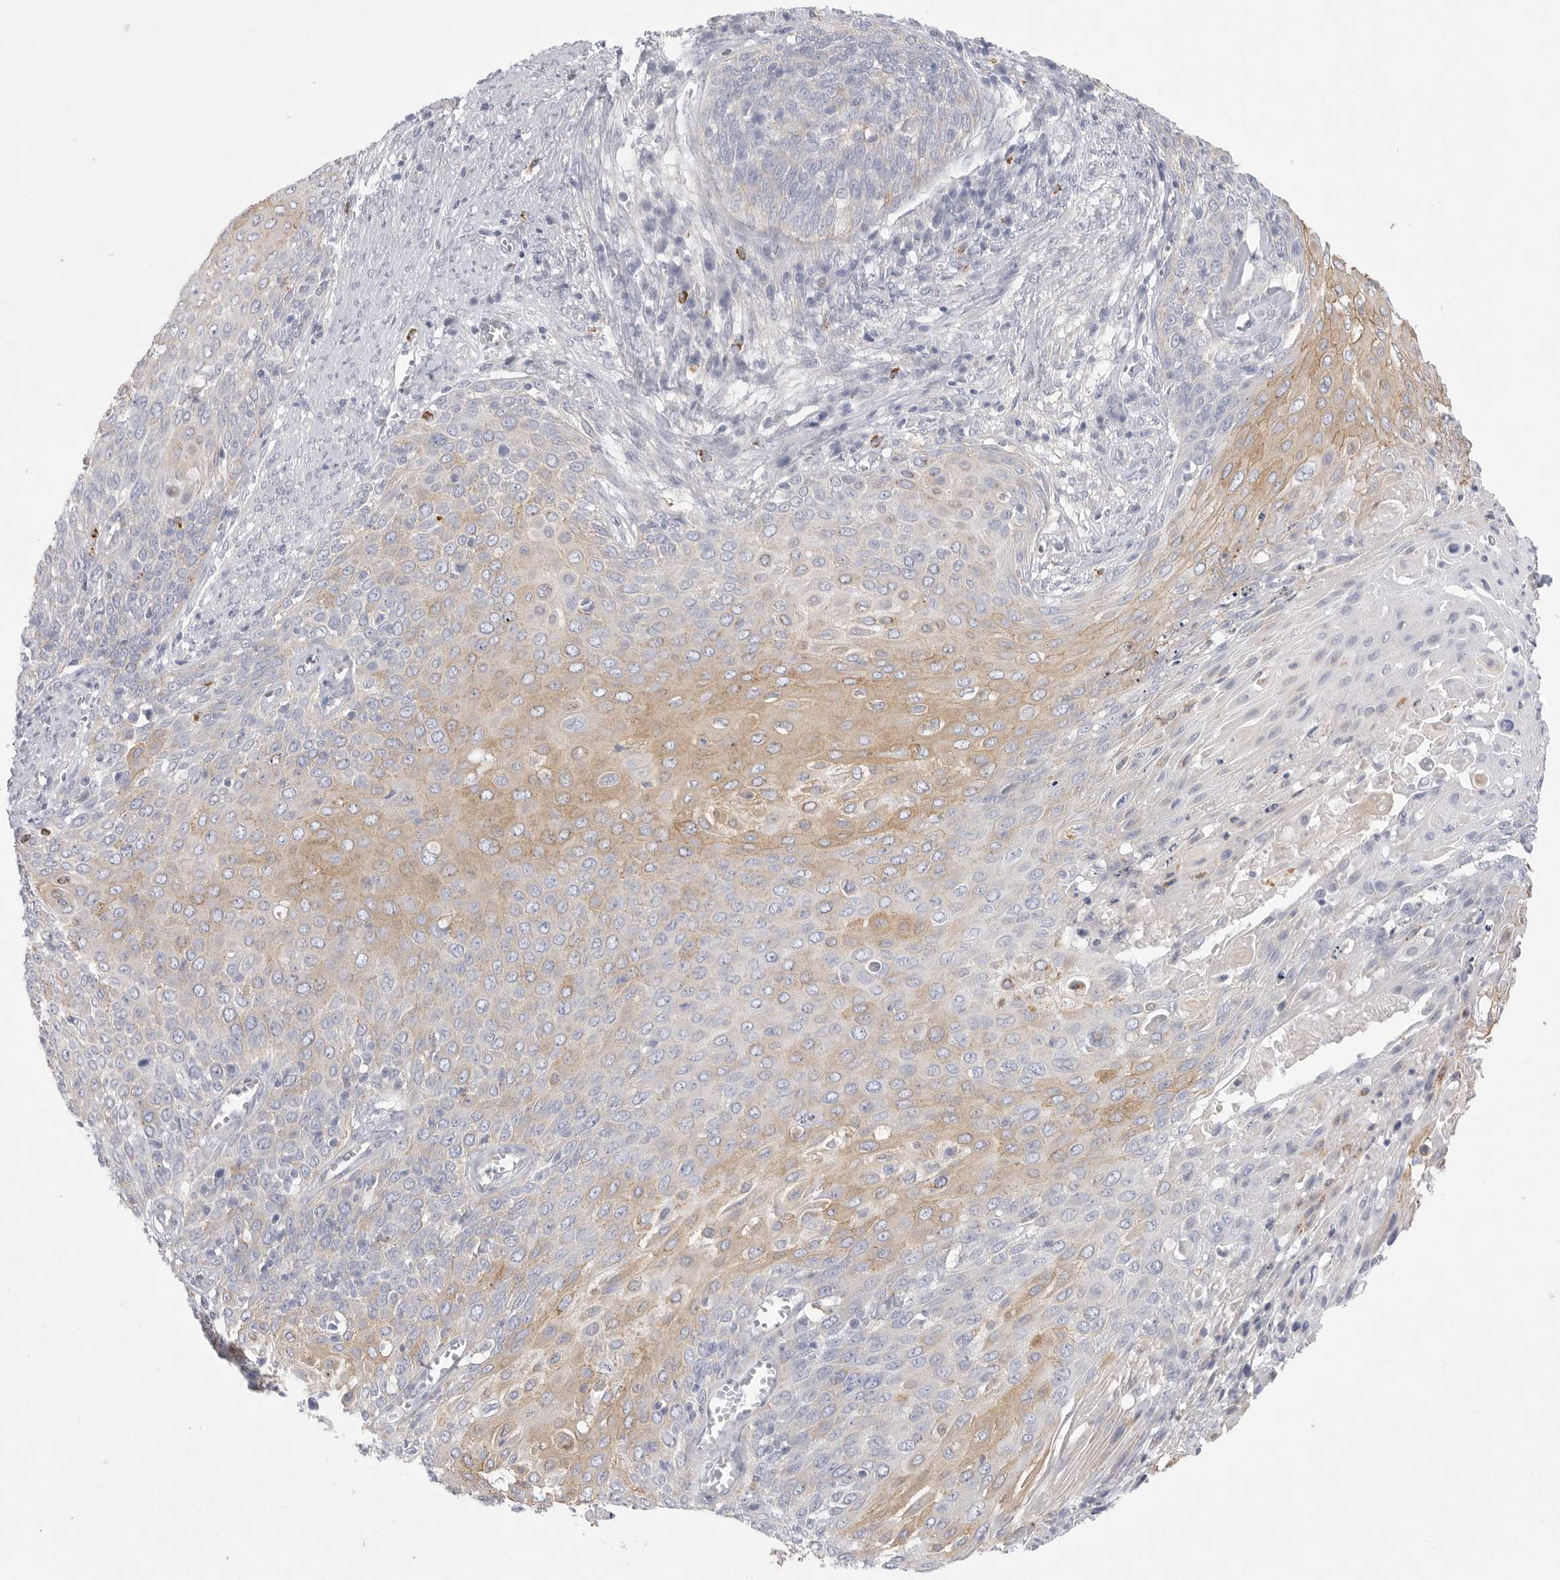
{"staining": {"intensity": "moderate", "quantity": "25%-75%", "location": "cytoplasmic/membranous"}, "tissue": "cervical cancer", "cell_type": "Tumor cells", "image_type": "cancer", "snomed": [{"axis": "morphology", "description": "Squamous cell carcinoma, NOS"}, {"axis": "topography", "description": "Cervix"}], "caption": "Immunohistochemical staining of human squamous cell carcinoma (cervical) demonstrates moderate cytoplasmic/membranous protein expression in approximately 25%-75% of tumor cells.", "gene": "ELP3", "patient": {"sex": "female", "age": 39}}